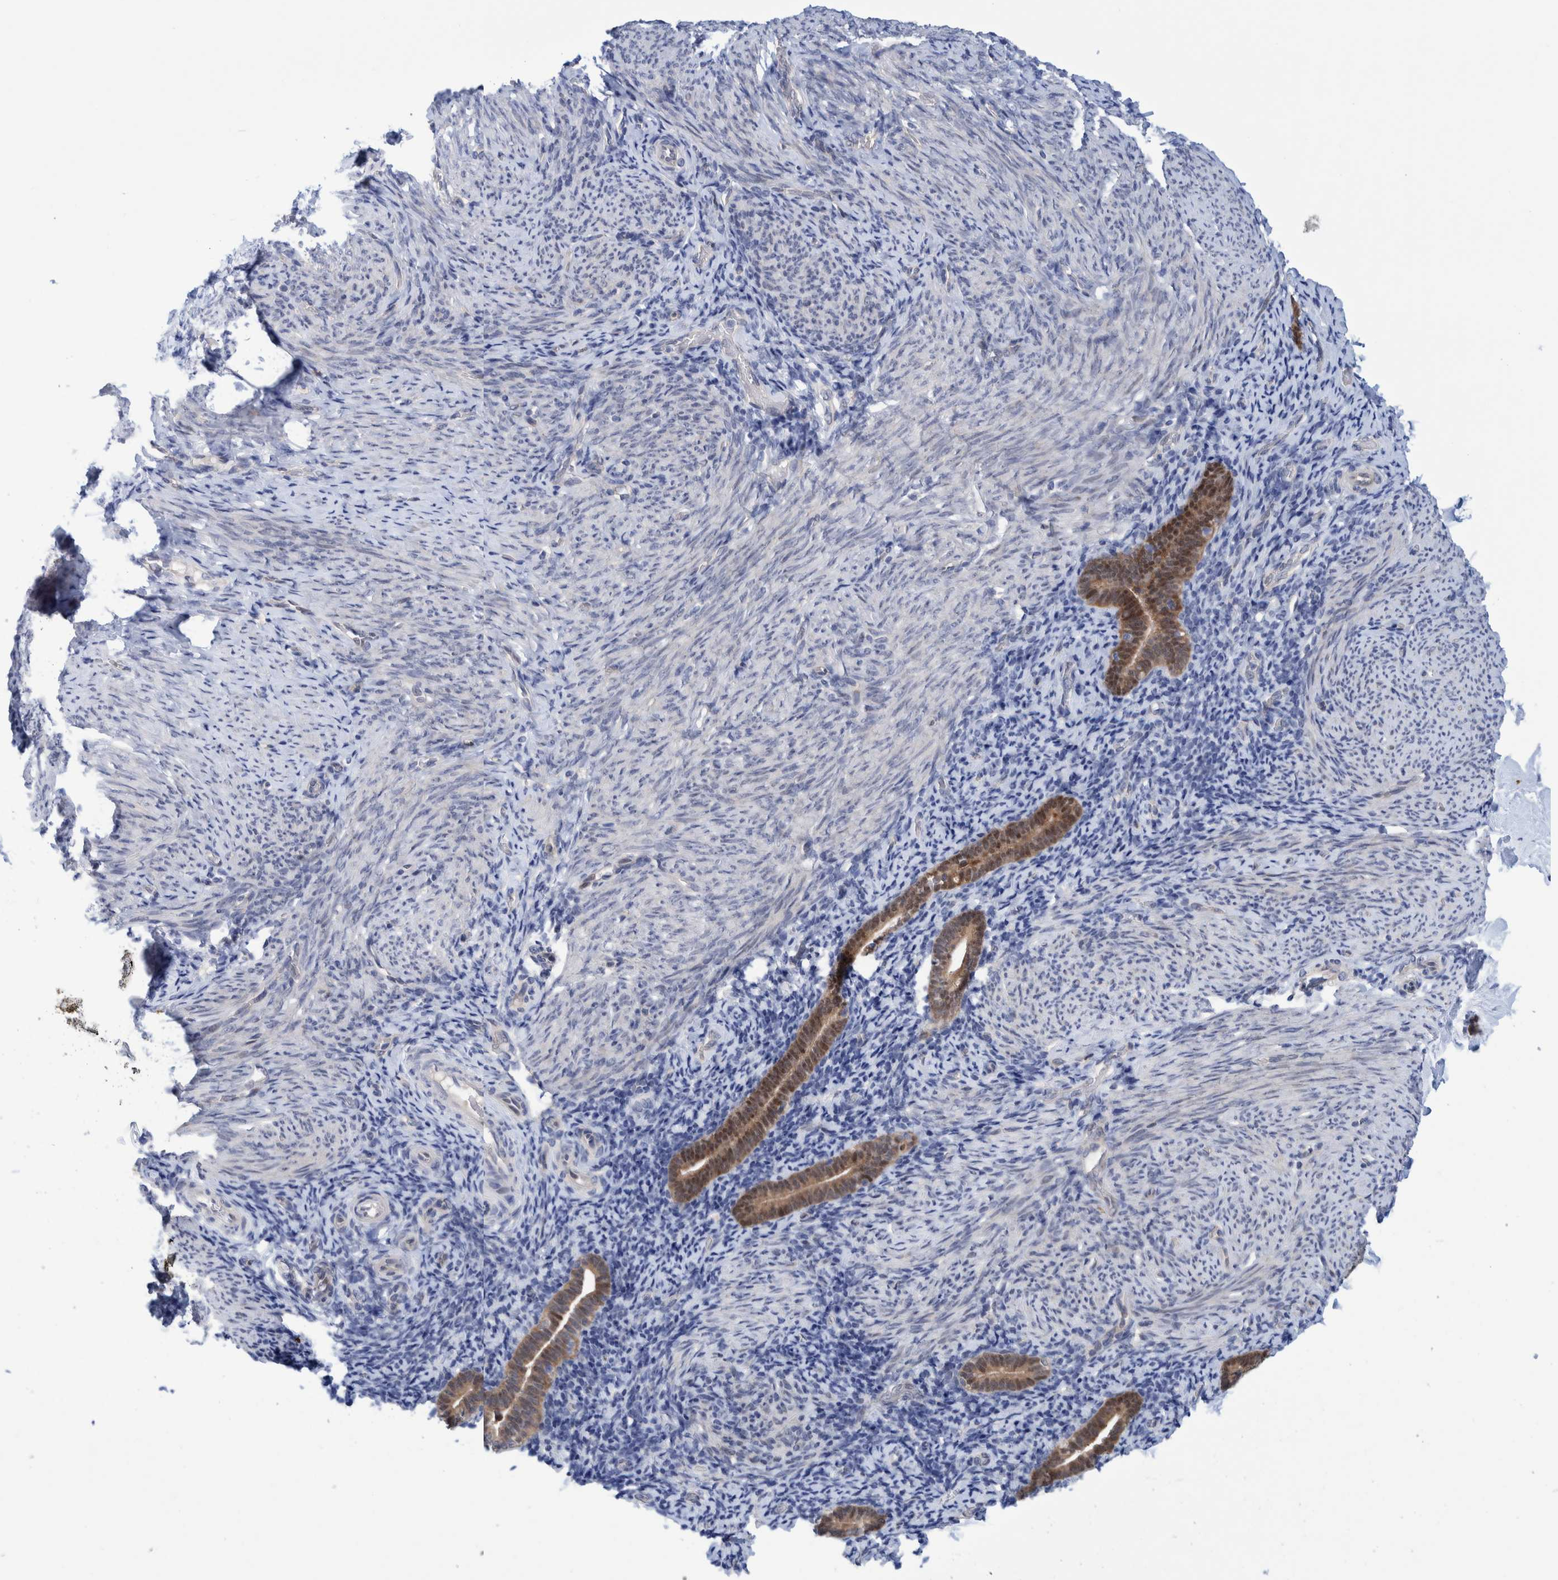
{"staining": {"intensity": "weak", "quantity": "25%-75%", "location": "nuclear"}, "tissue": "endometrium", "cell_type": "Cells in endometrial stroma", "image_type": "normal", "snomed": [{"axis": "morphology", "description": "Normal tissue, NOS"}, {"axis": "topography", "description": "Endometrium"}], "caption": "Weak nuclear positivity is seen in approximately 25%-75% of cells in endometrial stroma in normal endometrium.", "gene": "PFAS", "patient": {"sex": "female", "age": 51}}